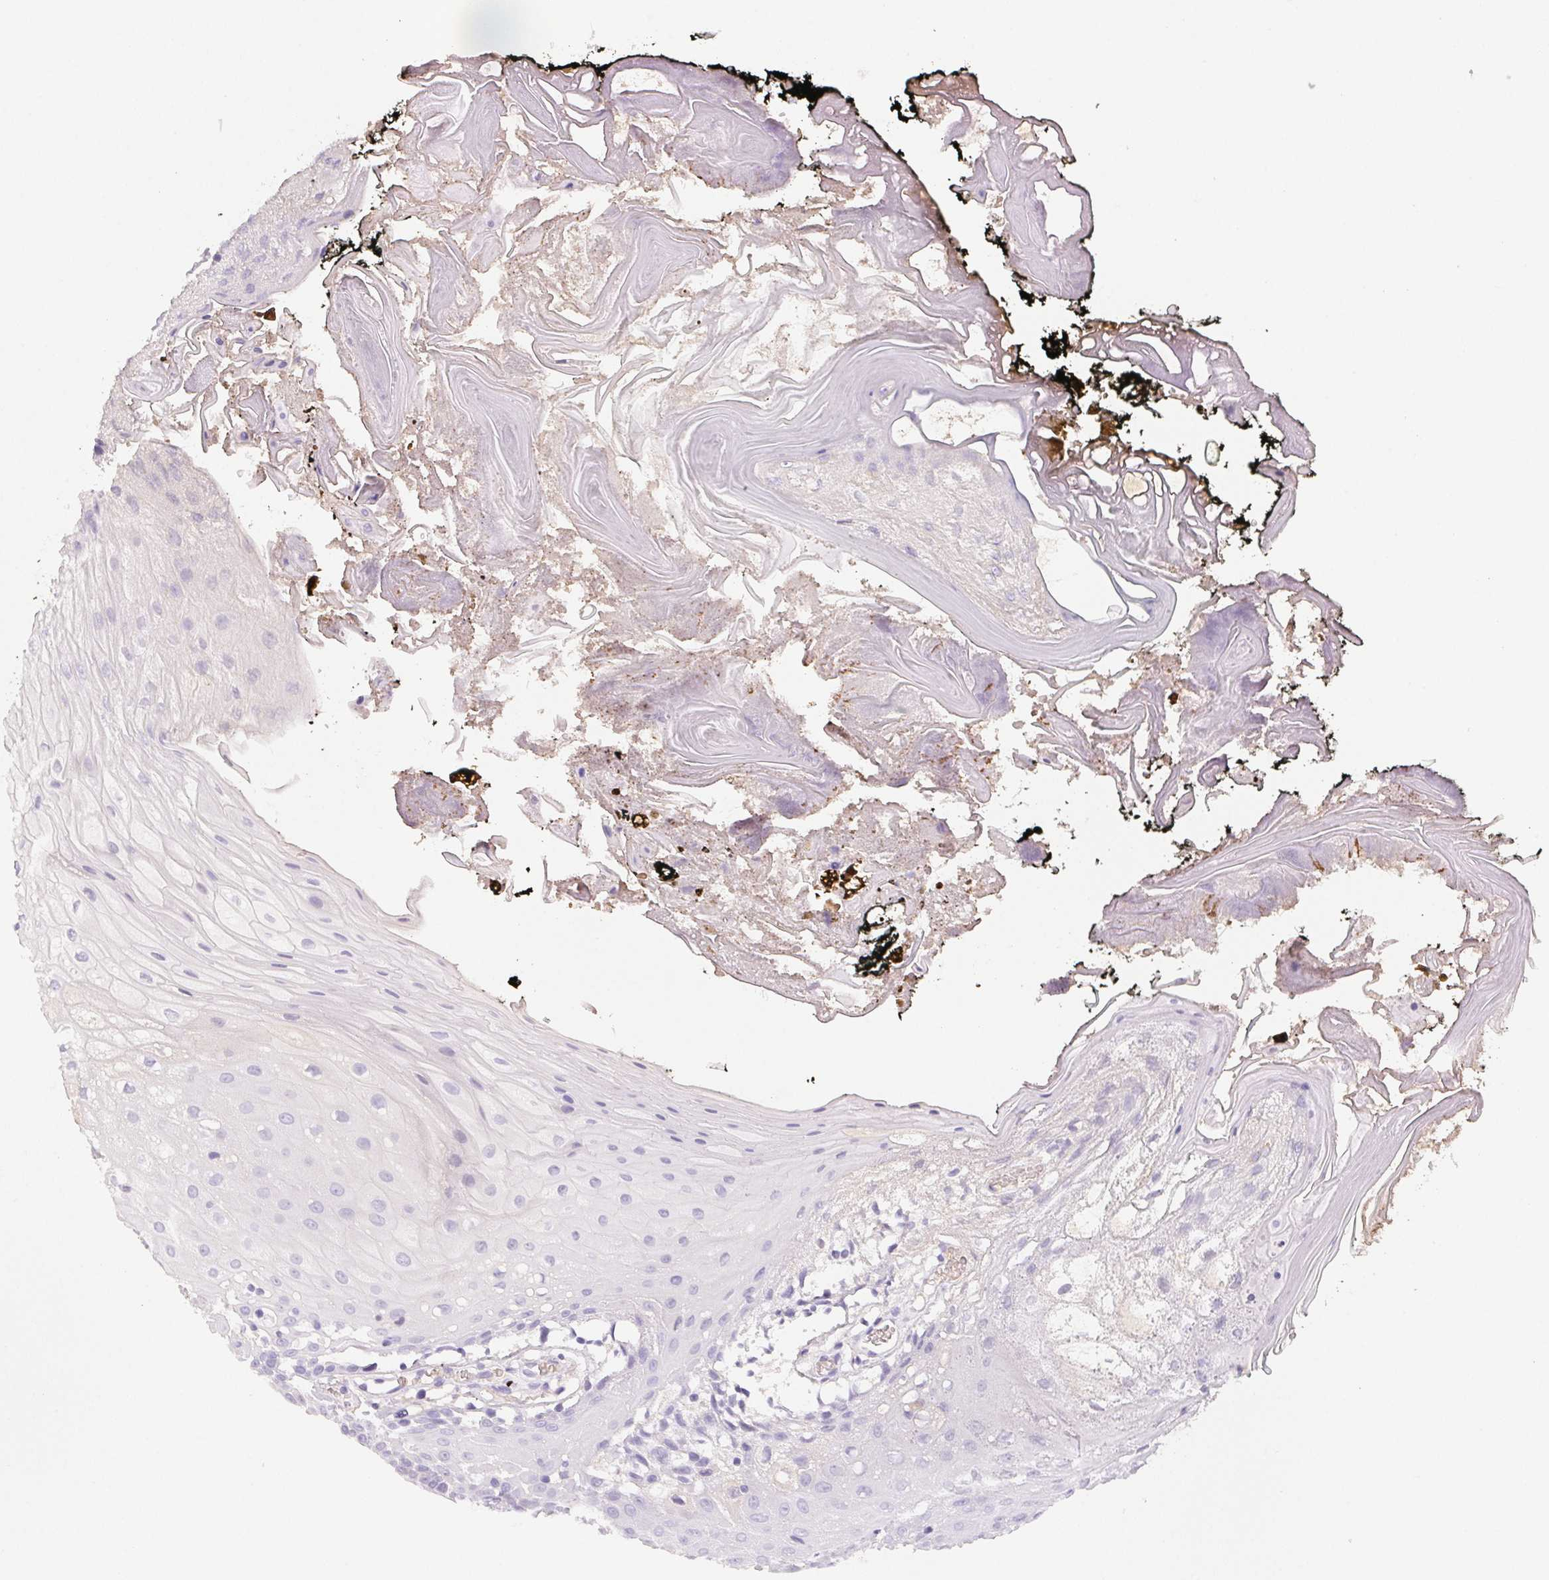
{"staining": {"intensity": "negative", "quantity": "none", "location": "none"}, "tissue": "oral mucosa", "cell_type": "Squamous epithelial cells", "image_type": "normal", "snomed": [{"axis": "morphology", "description": "Normal tissue, NOS"}, {"axis": "morphology", "description": "Squamous cell carcinoma, NOS"}, {"axis": "topography", "description": "Oral tissue"}, {"axis": "topography", "description": "Head-Neck"}], "caption": "Immunohistochemical staining of benign oral mucosa shows no significant expression in squamous epithelial cells.", "gene": "PADI4", "patient": {"sex": "male", "age": 69}}